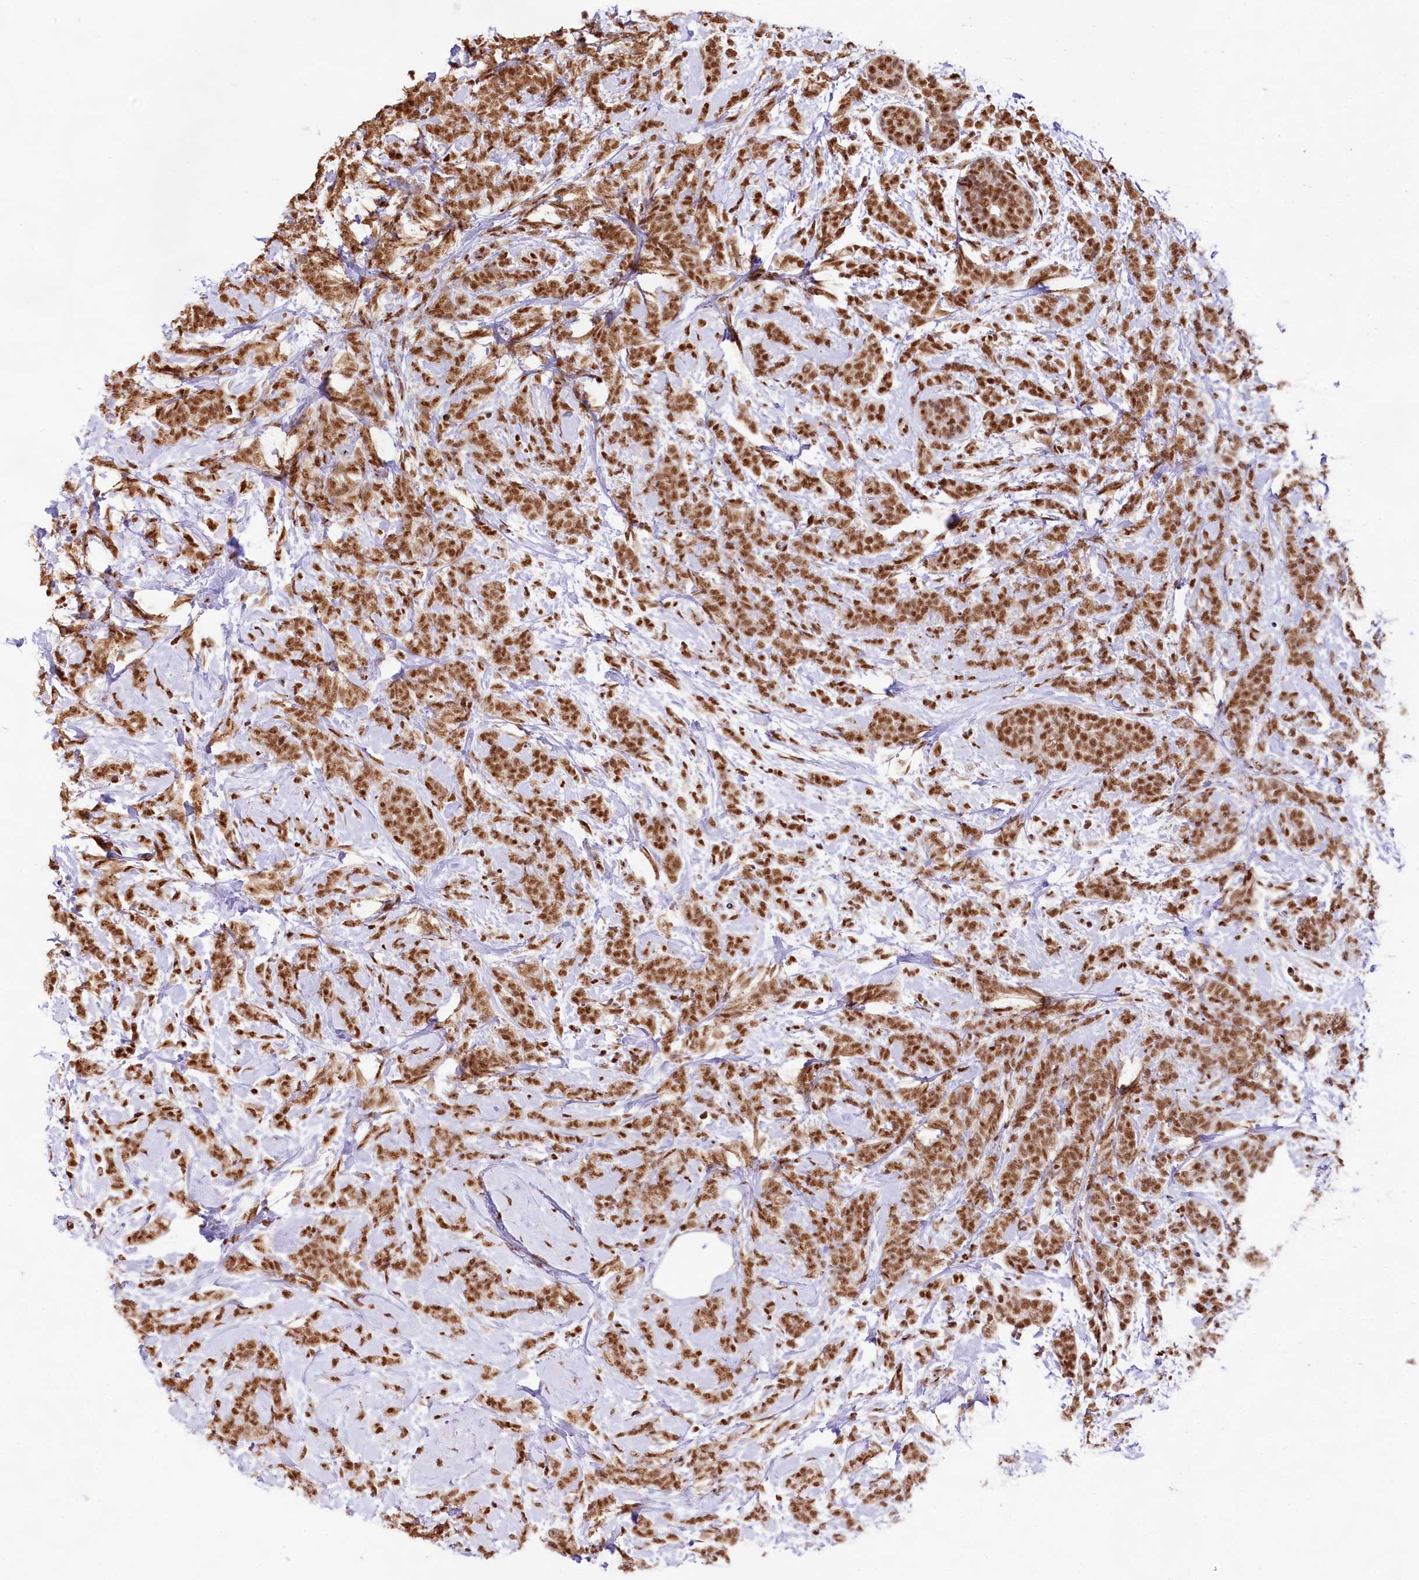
{"staining": {"intensity": "strong", "quantity": ">75%", "location": "nuclear"}, "tissue": "breast cancer", "cell_type": "Tumor cells", "image_type": "cancer", "snomed": [{"axis": "morphology", "description": "Lobular carcinoma"}, {"axis": "topography", "description": "Breast"}], "caption": "Immunohistochemistry (DAB) staining of breast lobular carcinoma displays strong nuclear protein positivity in about >75% of tumor cells. The protein of interest is shown in brown color, while the nuclei are stained blue.", "gene": "HIRA", "patient": {"sex": "female", "age": 58}}